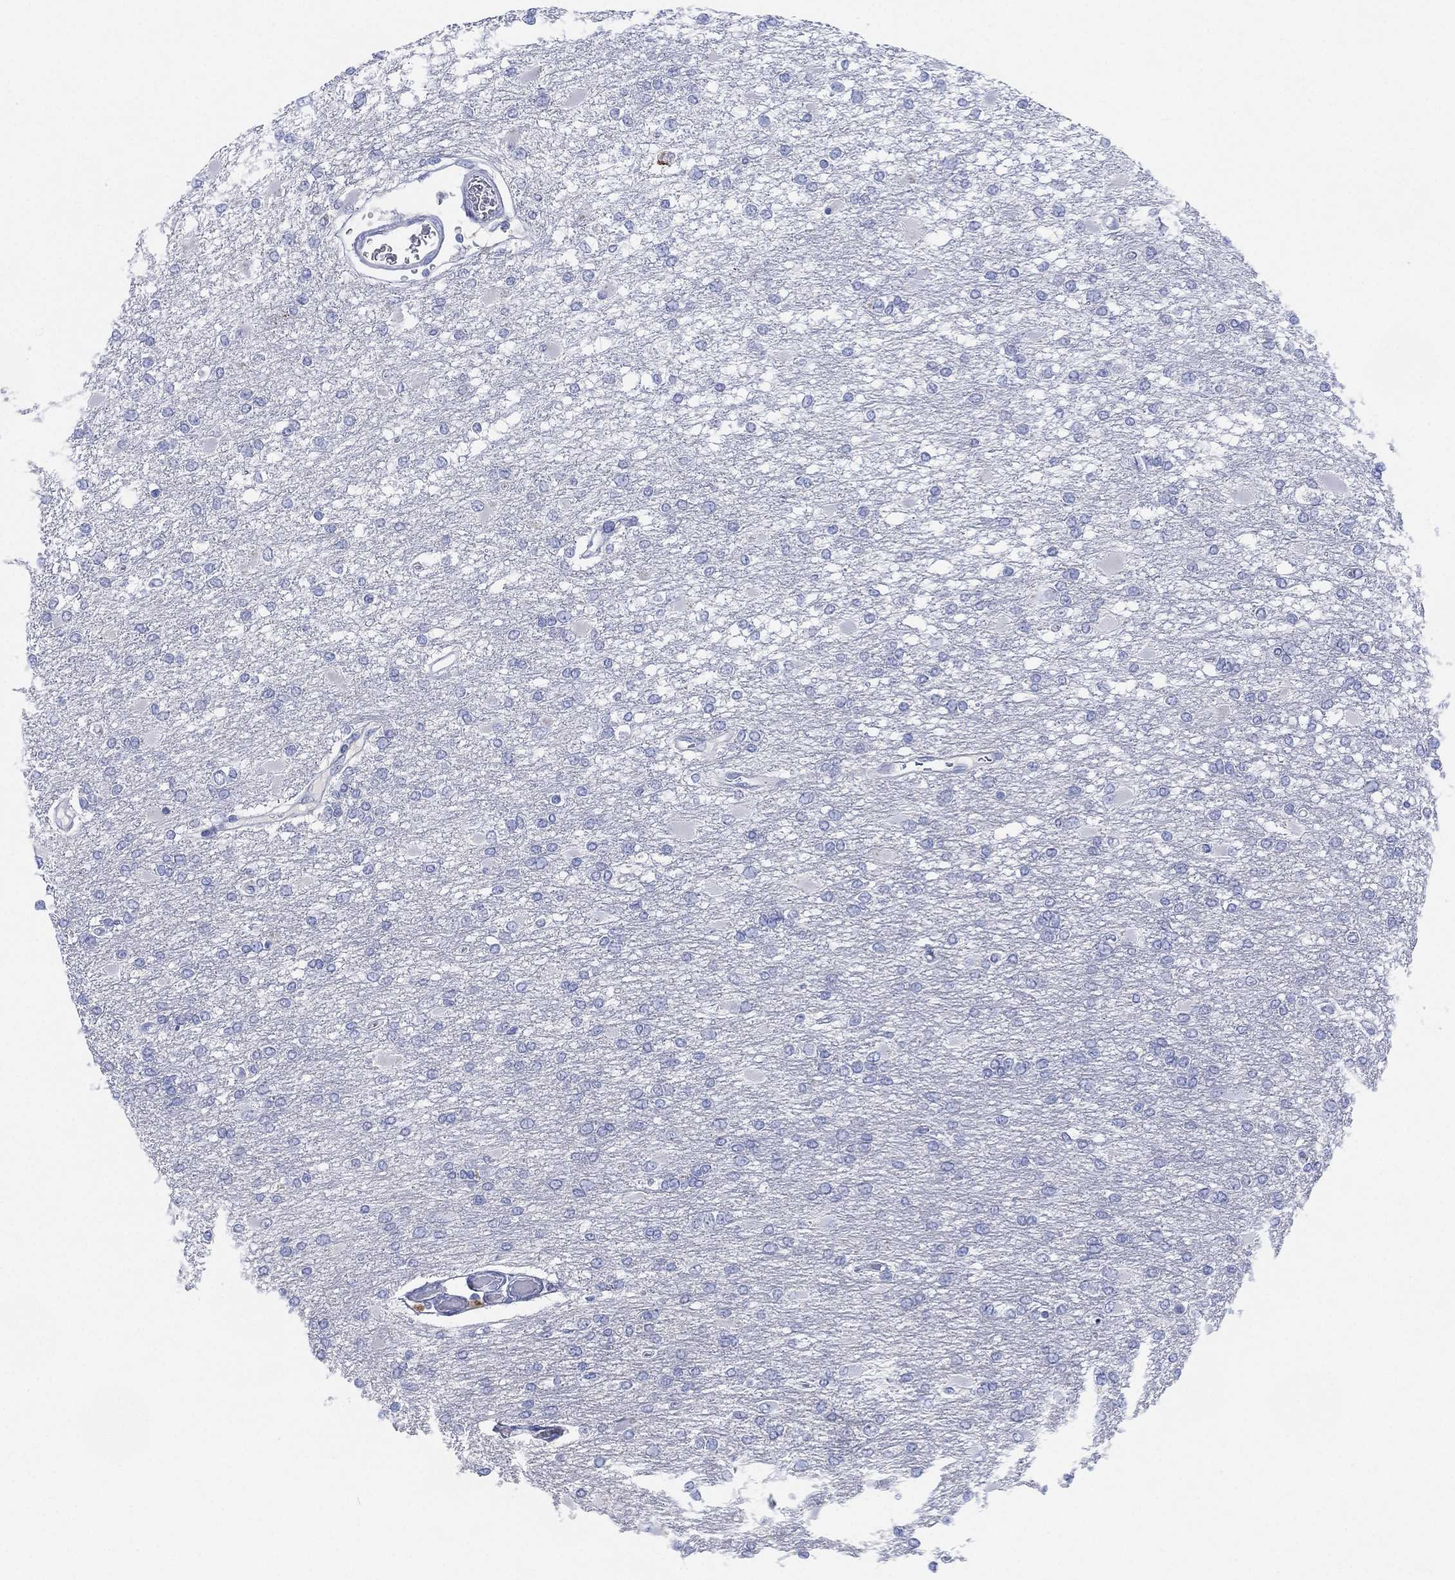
{"staining": {"intensity": "negative", "quantity": "none", "location": "none"}, "tissue": "glioma", "cell_type": "Tumor cells", "image_type": "cancer", "snomed": [{"axis": "morphology", "description": "Glioma, malignant, High grade"}, {"axis": "topography", "description": "Cerebral cortex"}], "caption": "Immunohistochemistry of human glioma shows no positivity in tumor cells. Brightfield microscopy of immunohistochemistry stained with DAB (brown) and hematoxylin (blue), captured at high magnification.", "gene": "ADAD2", "patient": {"sex": "male", "age": 79}}